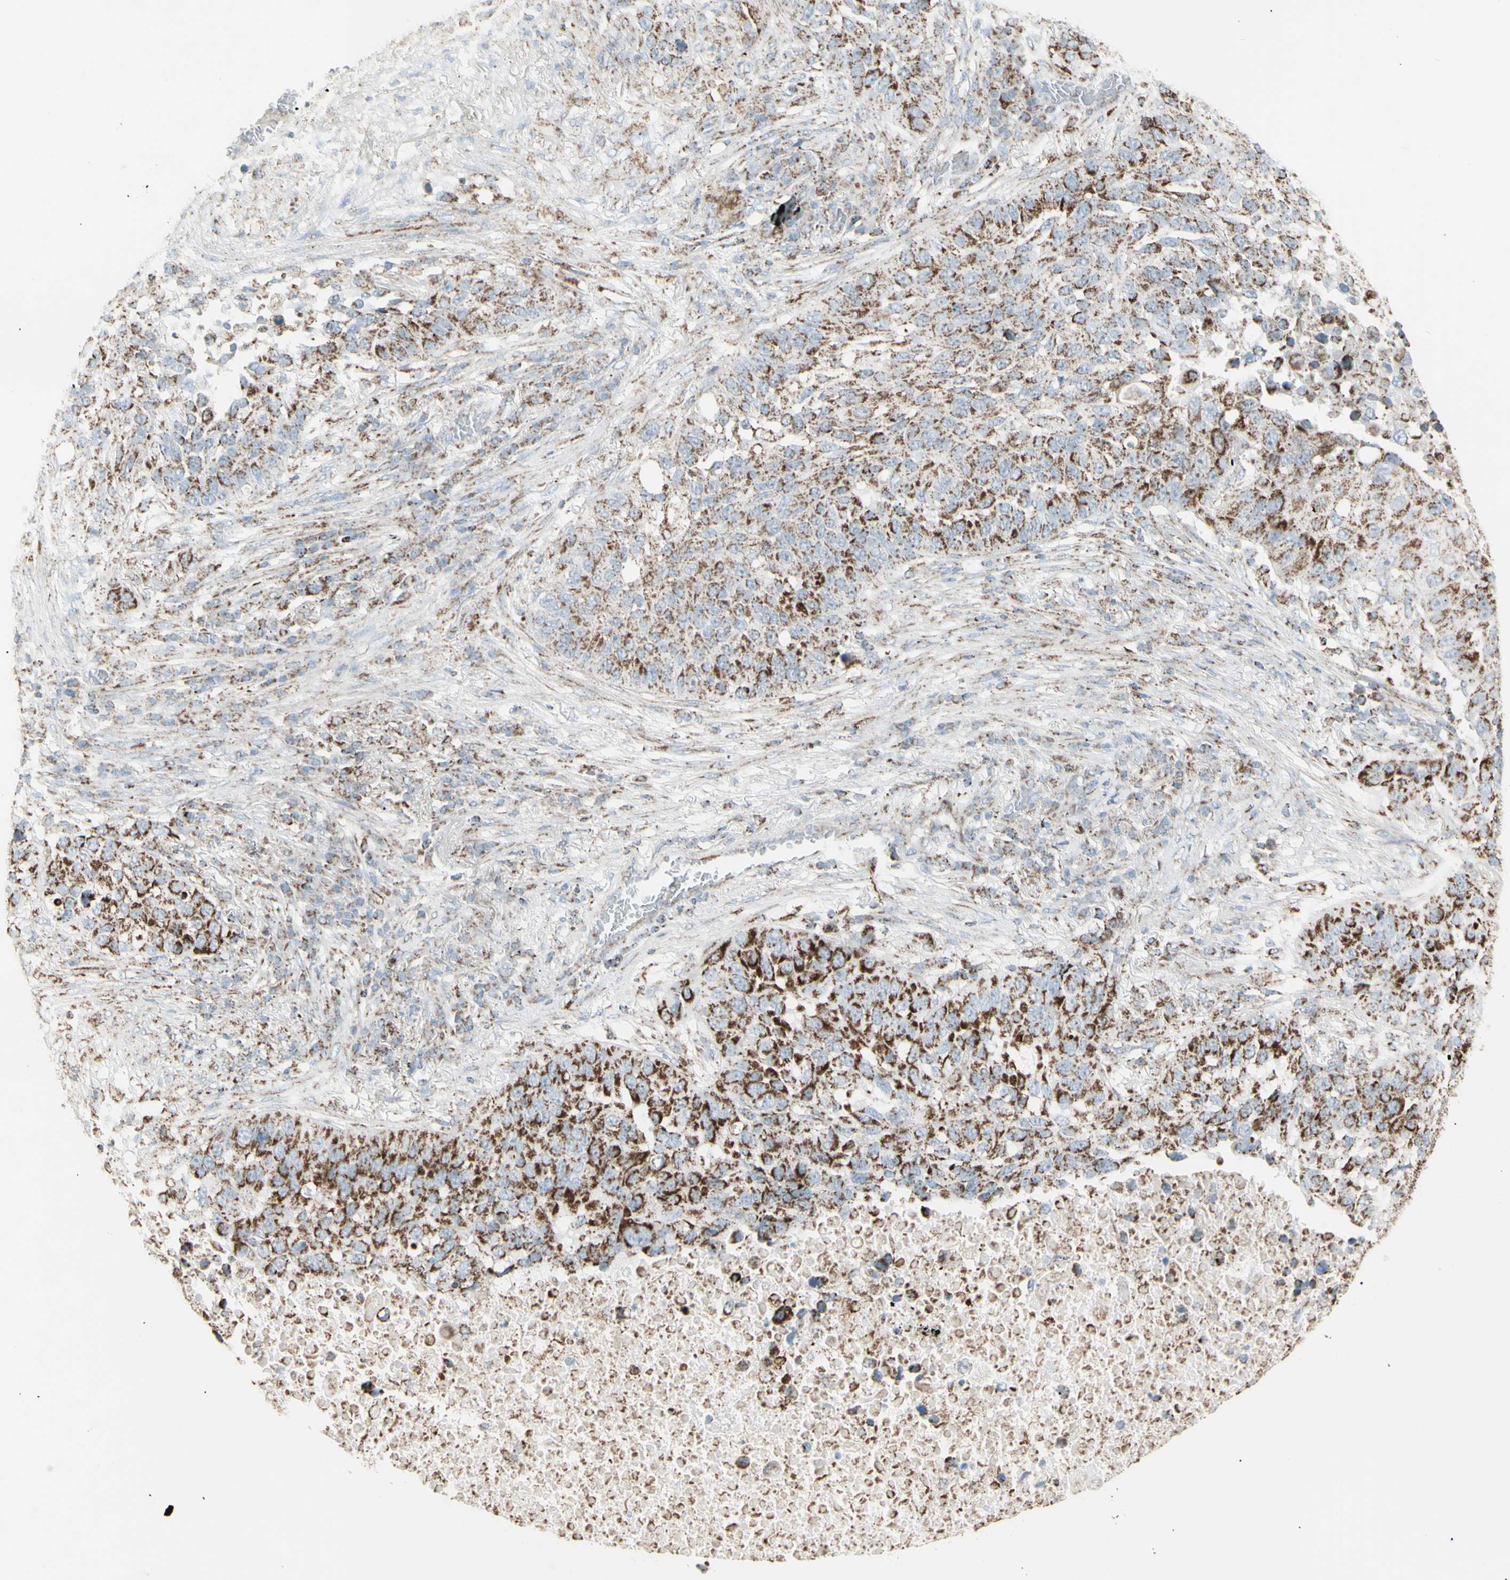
{"staining": {"intensity": "moderate", "quantity": "25%-75%", "location": "cytoplasmic/membranous"}, "tissue": "lung cancer", "cell_type": "Tumor cells", "image_type": "cancer", "snomed": [{"axis": "morphology", "description": "Squamous cell carcinoma, NOS"}, {"axis": "topography", "description": "Lung"}], "caption": "A medium amount of moderate cytoplasmic/membranous positivity is appreciated in about 25%-75% of tumor cells in squamous cell carcinoma (lung) tissue. (DAB (3,3'-diaminobenzidine) IHC, brown staining for protein, blue staining for nuclei).", "gene": "PLGRKT", "patient": {"sex": "male", "age": 57}}